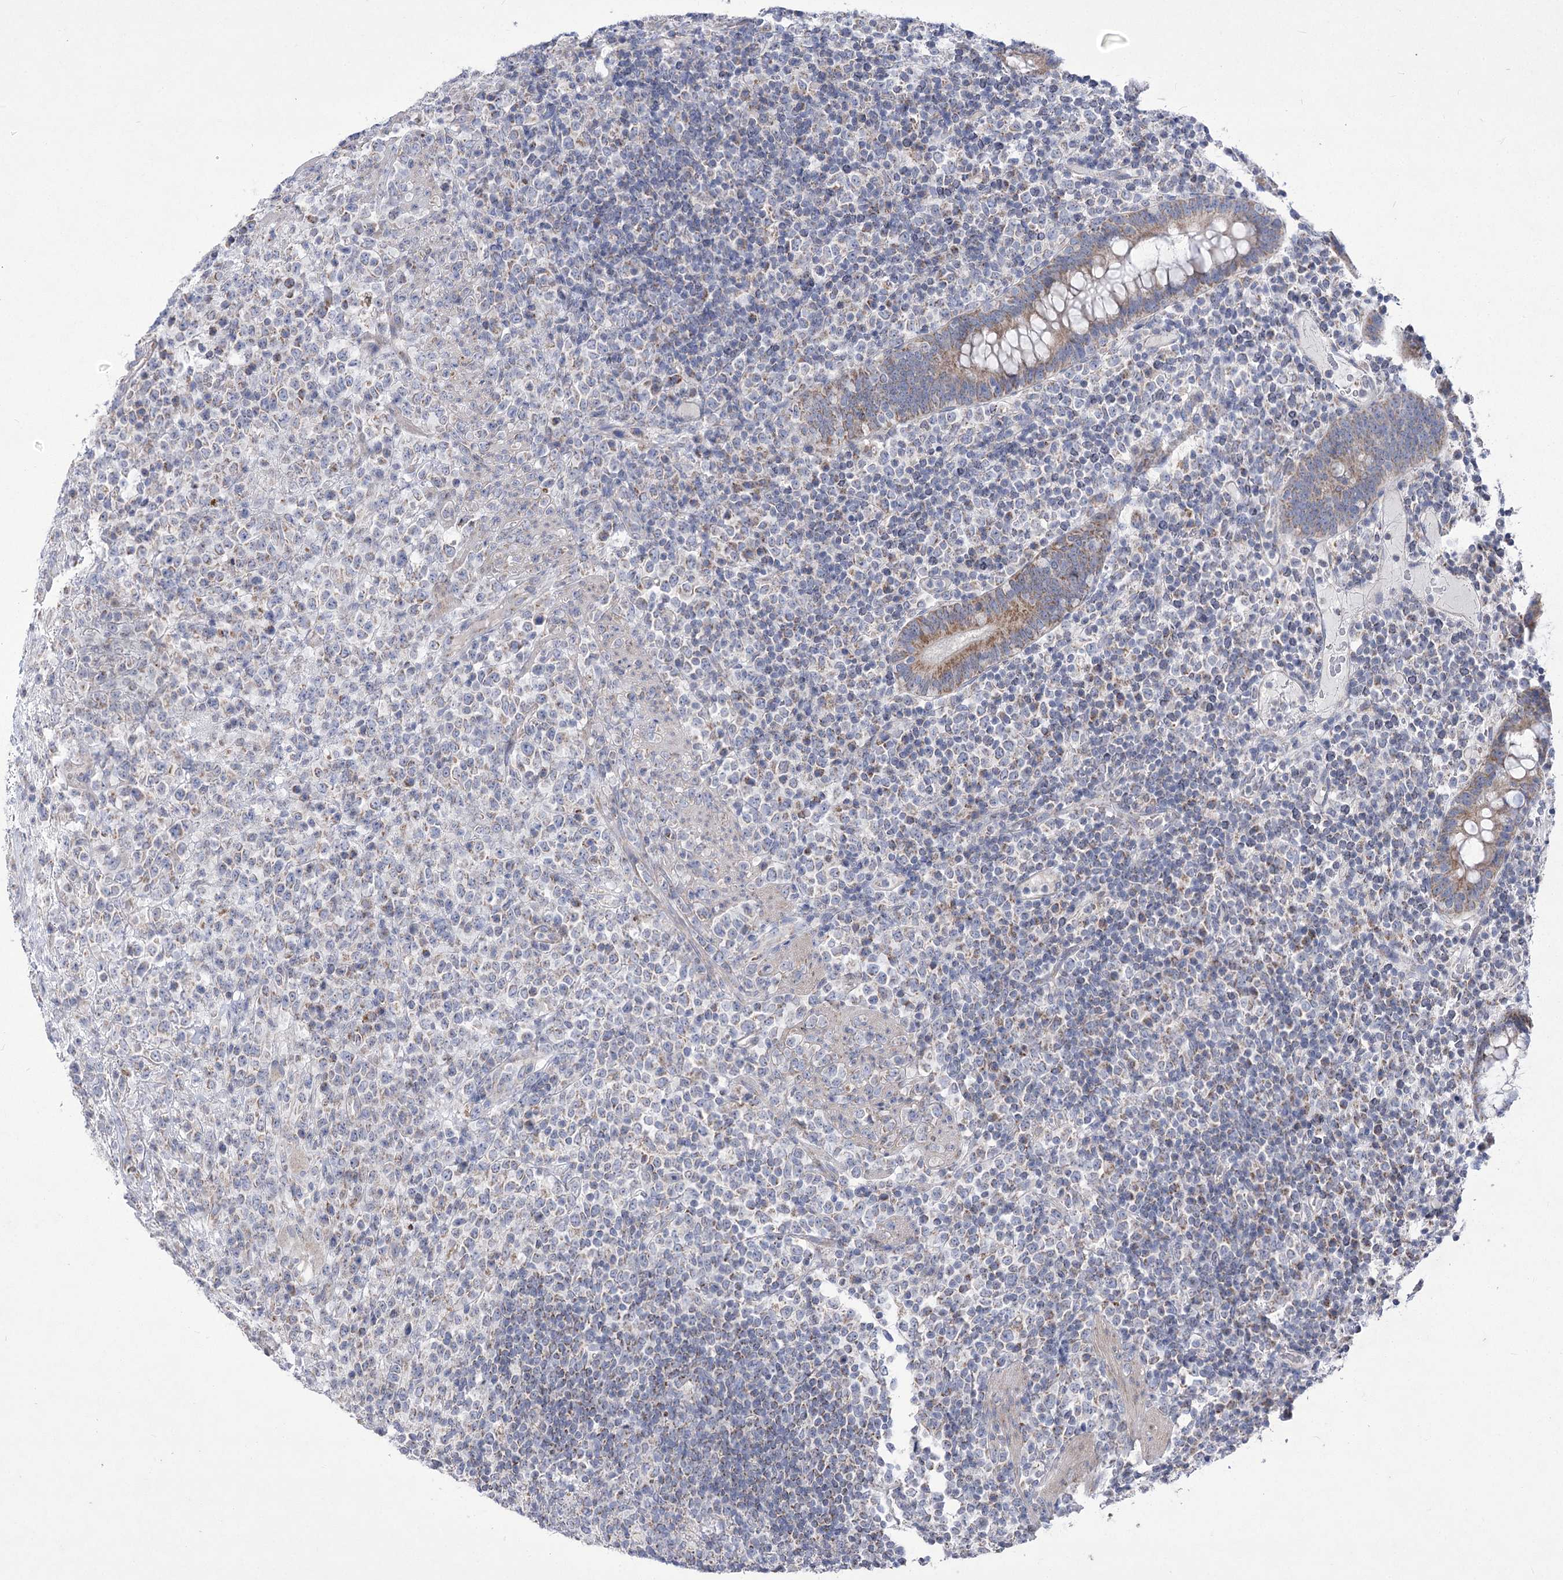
{"staining": {"intensity": "weak", "quantity": "<25%", "location": "cytoplasmic/membranous"}, "tissue": "lymphoma", "cell_type": "Tumor cells", "image_type": "cancer", "snomed": [{"axis": "morphology", "description": "Malignant lymphoma, non-Hodgkin's type, High grade"}, {"axis": "topography", "description": "Colon"}], "caption": "IHC photomicrograph of human high-grade malignant lymphoma, non-Hodgkin's type stained for a protein (brown), which reveals no positivity in tumor cells.", "gene": "PDHB", "patient": {"sex": "female", "age": 53}}